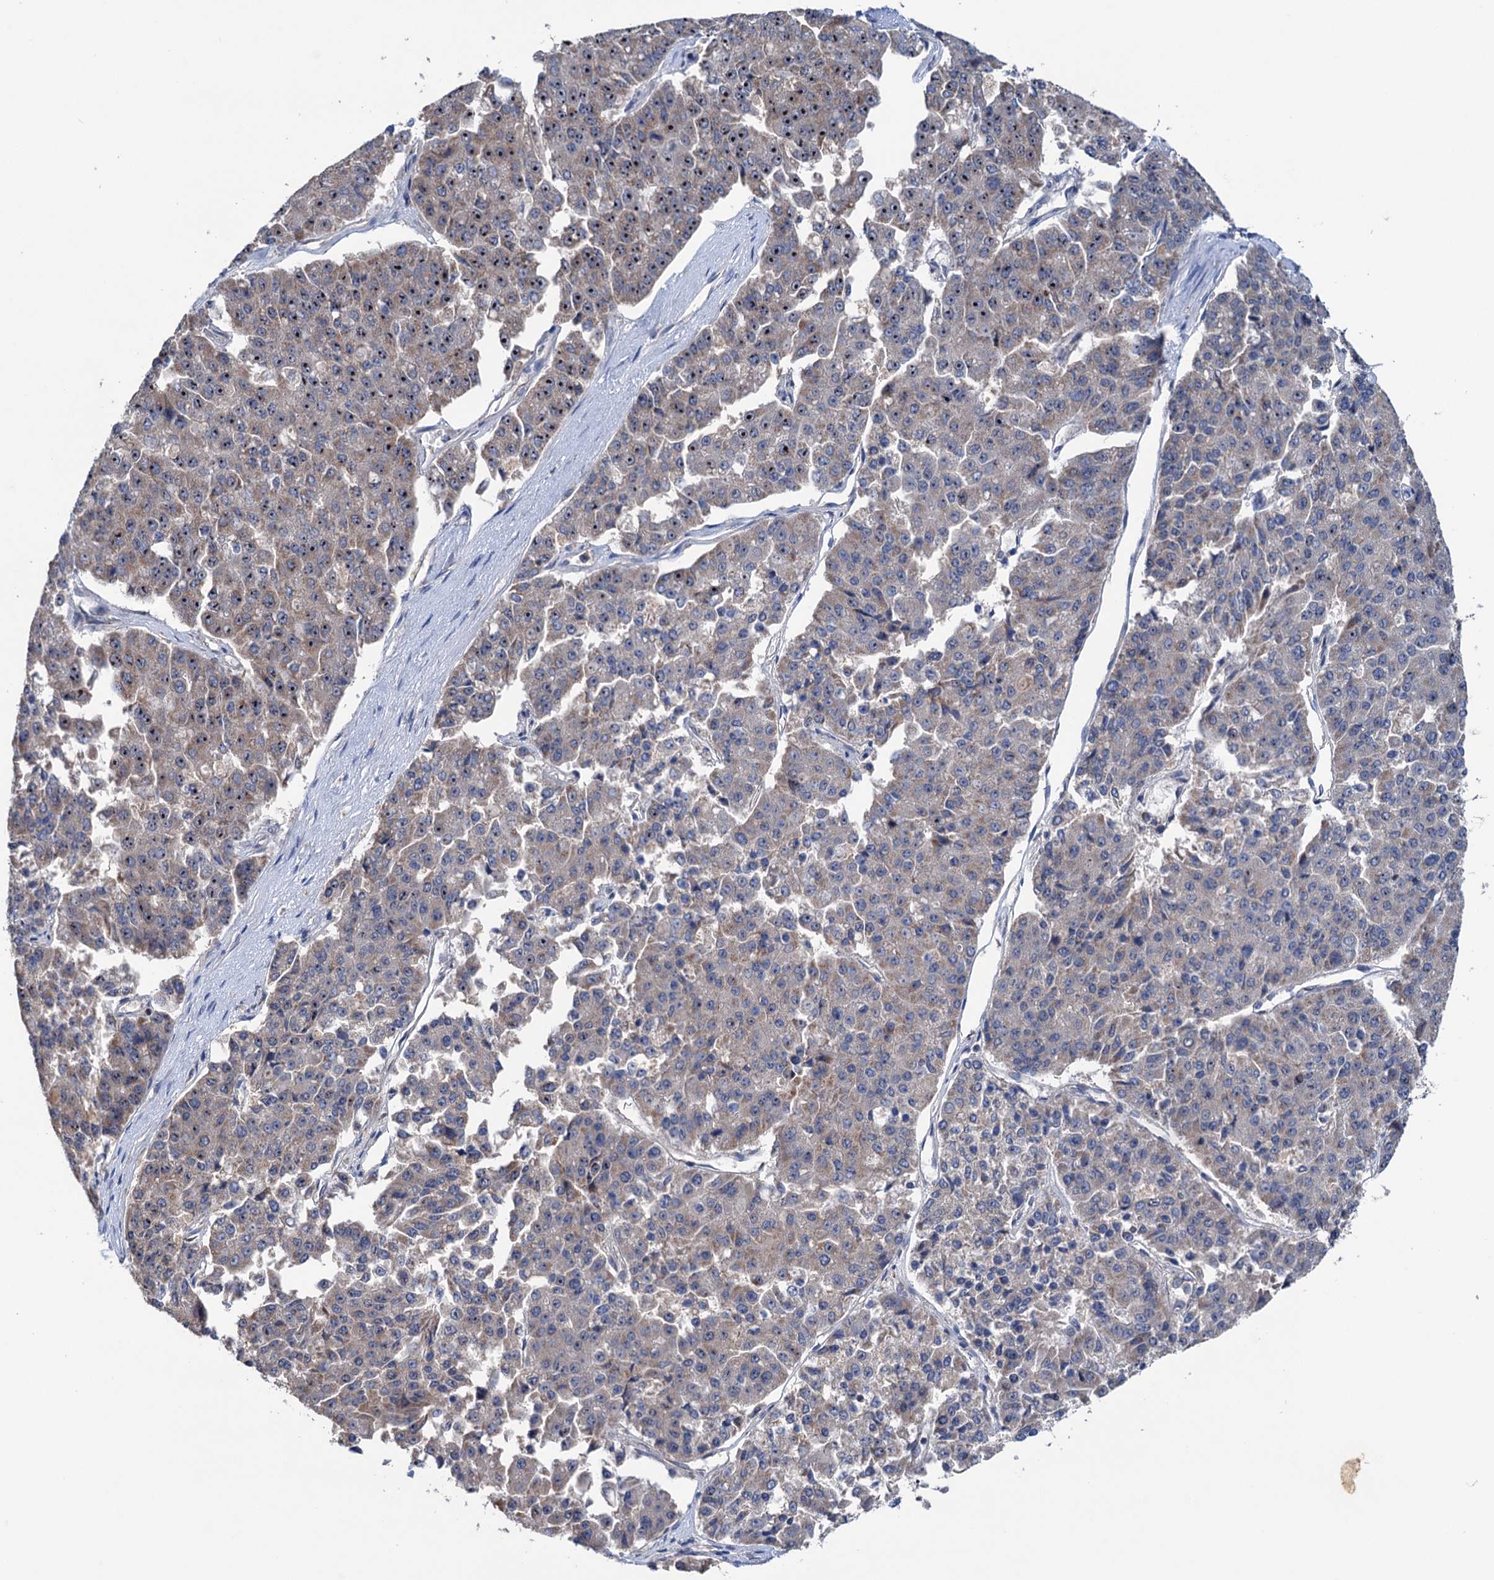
{"staining": {"intensity": "moderate", "quantity": "25%-75%", "location": "cytoplasmic/membranous,nuclear"}, "tissue": "pancreatic cancer", "cell_type": "Tumor cells", "image_type": "cancer", "snomed": [{"axis": "morphology", "description": "Adenocarcinoma, NOS"}, {"axis": "topography", "description": "Pancreas"}], "caption": "Pancreatic cancer (adenocarcinoma) stained for a protein (brown) demonstrates moderate cytoplasmic/membranous and nuclear positive staining in approximately 25%-75% of tumor cells.", "gene": "HTR3B", "patient": {"sex": "male", "age": 50}}